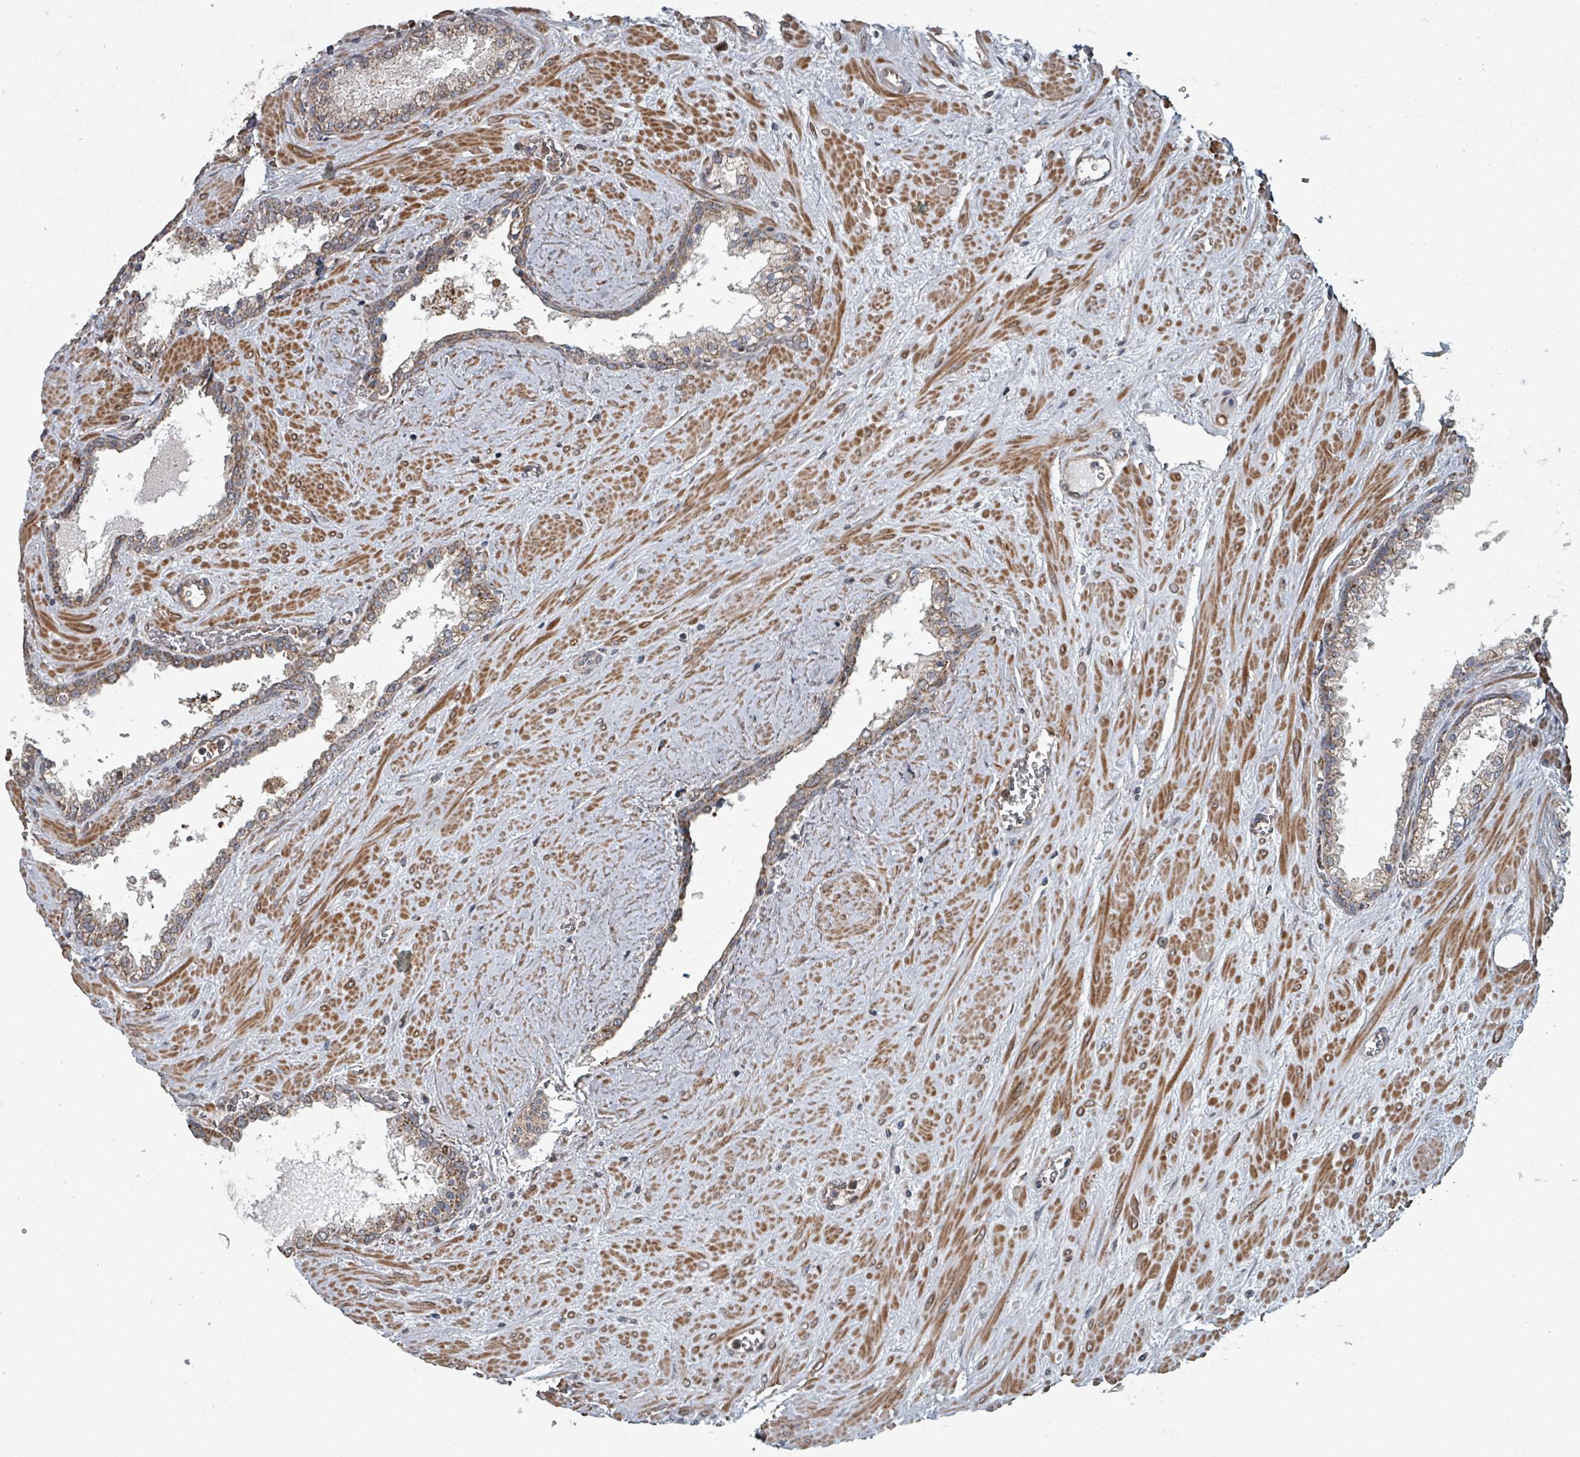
{"staining": {"intensity": "moderate", "quantity": ">75%", "location": "cytoplasmic/membranous"}, "tissue": "prostate cancer", "cell_type": "Tumor cells", "image_type": "cancer", "snomed": [{"axis": "morphology", "description": "Adenocarcinoma, High grade"}, {"axis": "topography", "description": "Prostate"}], "caption": "There is medium levels of moderate cytoplasmic/membranous positivity in tumor cells of prostate adenocarcinoma (high-grade), as demonstrated by immunohistochemical staining (brown color).", "gene": "MRPL4", "patient": {"sex": "male", "age": 64}}